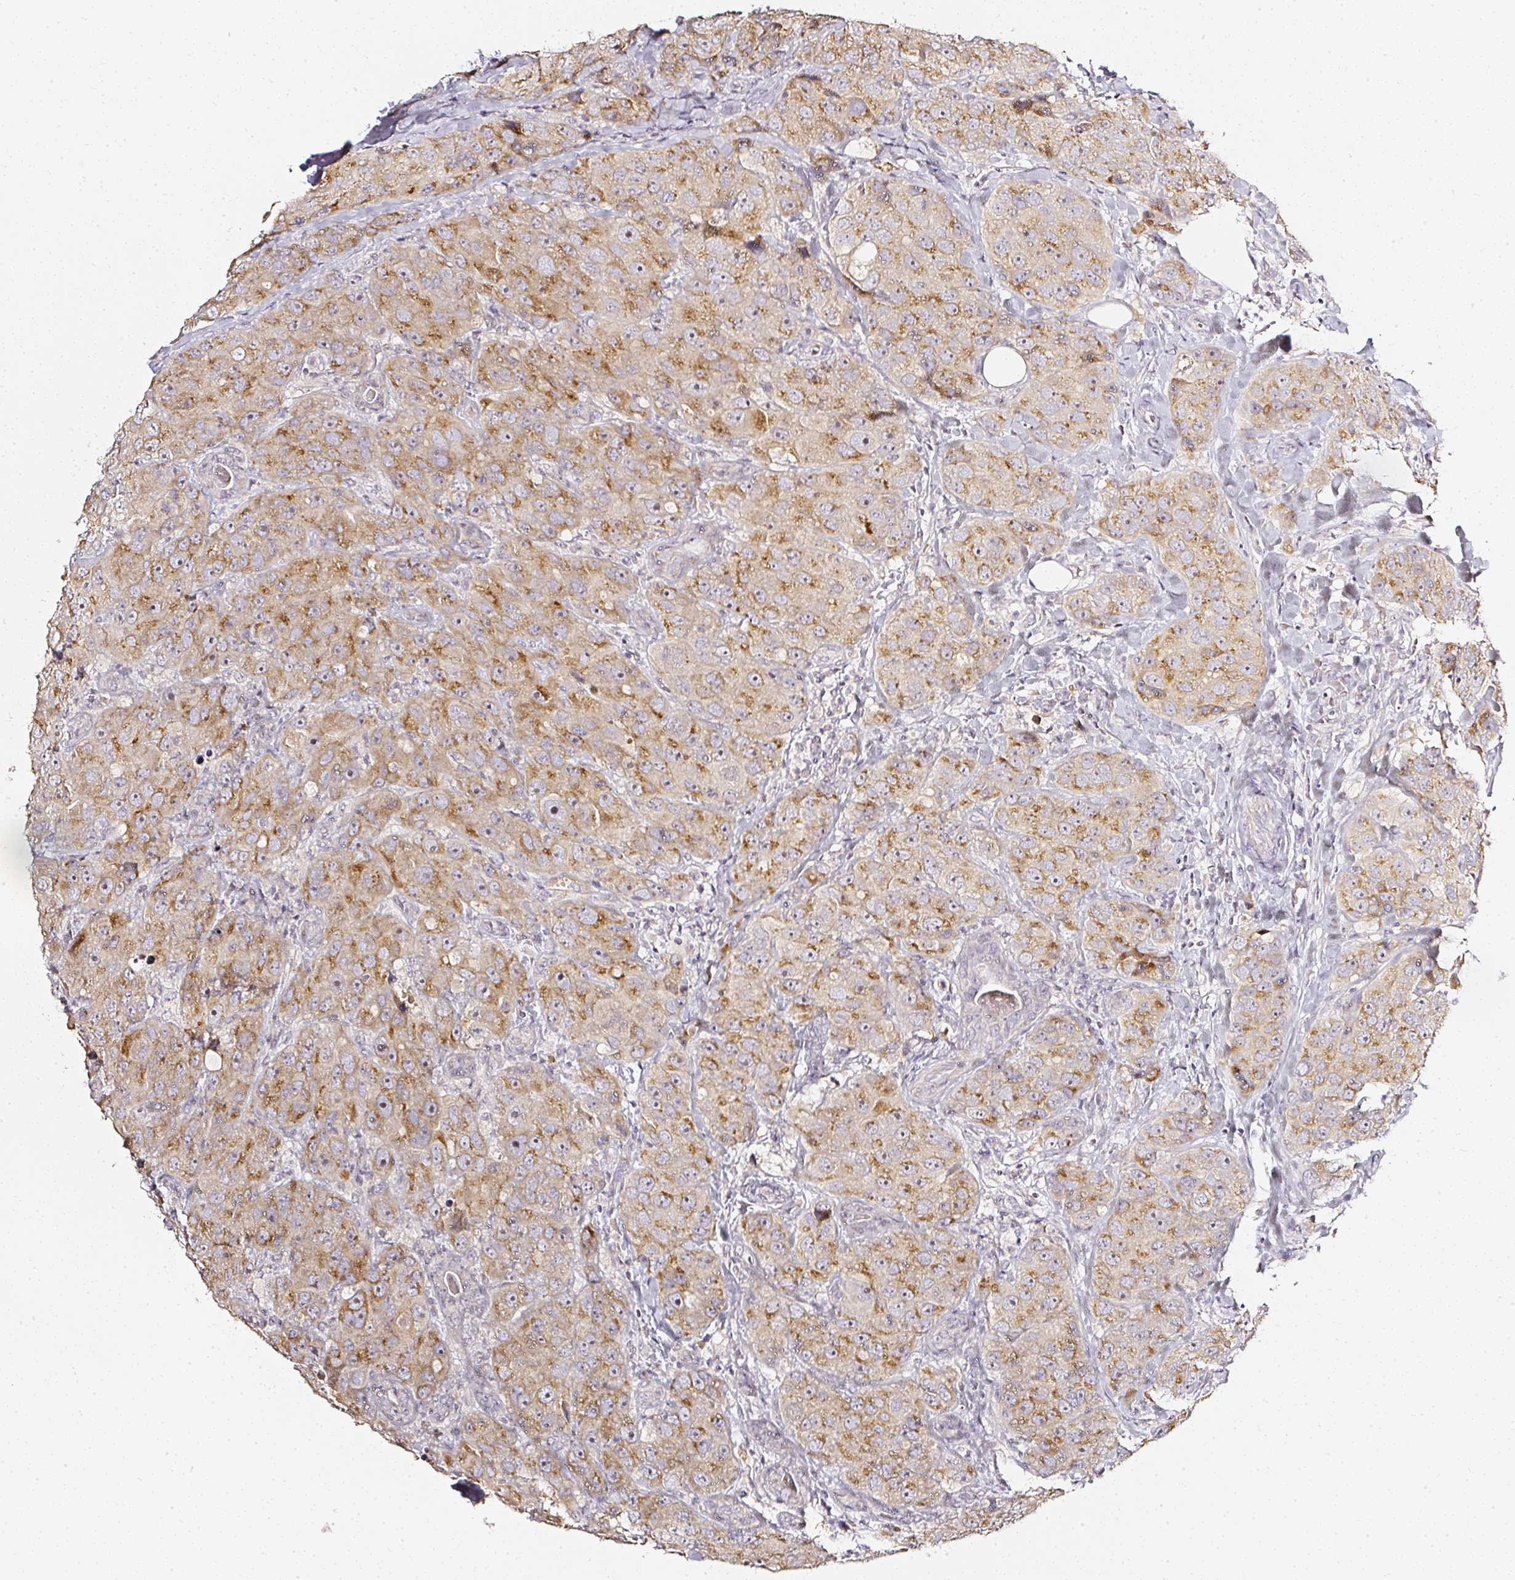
{"staining": {"intensity": "moderate", "quantity": ">75%", "location": "cytoplasmic/membranous"}, "tissue": "breast cancer", "cell_type": "Tumor cells", "image_type": "cancer", "snomed": [{"axis": "morphology", "description": "Duct carcinoma"}, {"axis": "topography", "description": "Breast"}], "caption": "Invasive ductal carcinoma (breast) tissue exhibits moderate cytoplasmic/membranous positivity in about >75% of tumor cells", "gene": "NTRK1", "patient": {"sex": "female", "age": 43}}